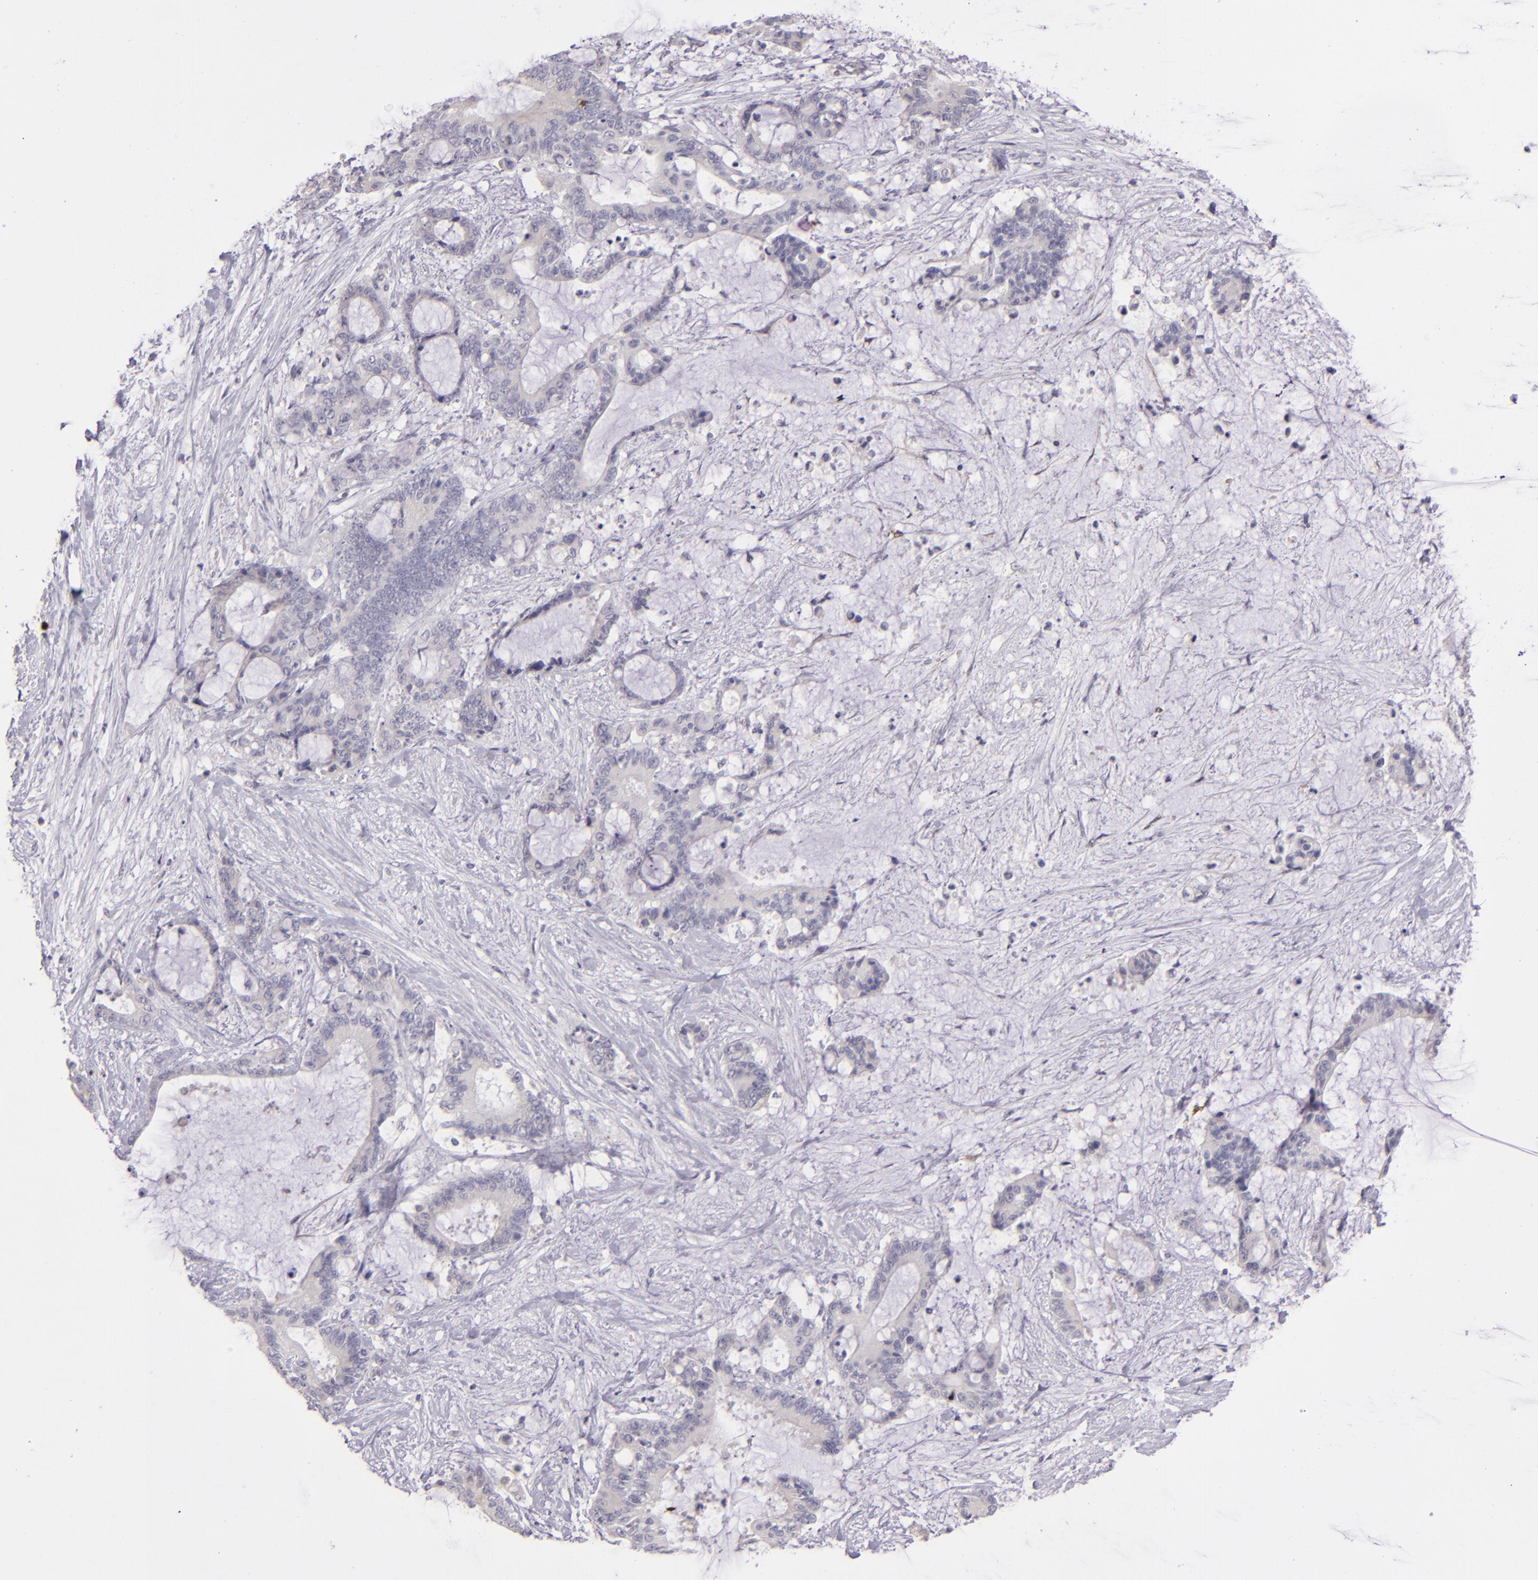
{"staining": {"intensity": "negative", "quantity": "none", "location": "none"}, "tissue": "liver cancer", "cell_type": "Tumor cells", "image_type": "cancer", "snomed": [{"axis": "morphology", "description": "Cholangiocarcinoma"}, {"axis": "topography", "description": "Liver"}], "caption": "High power microscopy photomicrograph of an immunohistochemistry photomicrograph of liver cancer (cholangiocarcinoma), revealing no significant positivity in tumor cells.", "gene": "SNCB", "patient": {"sex": "female", "age": 73}}